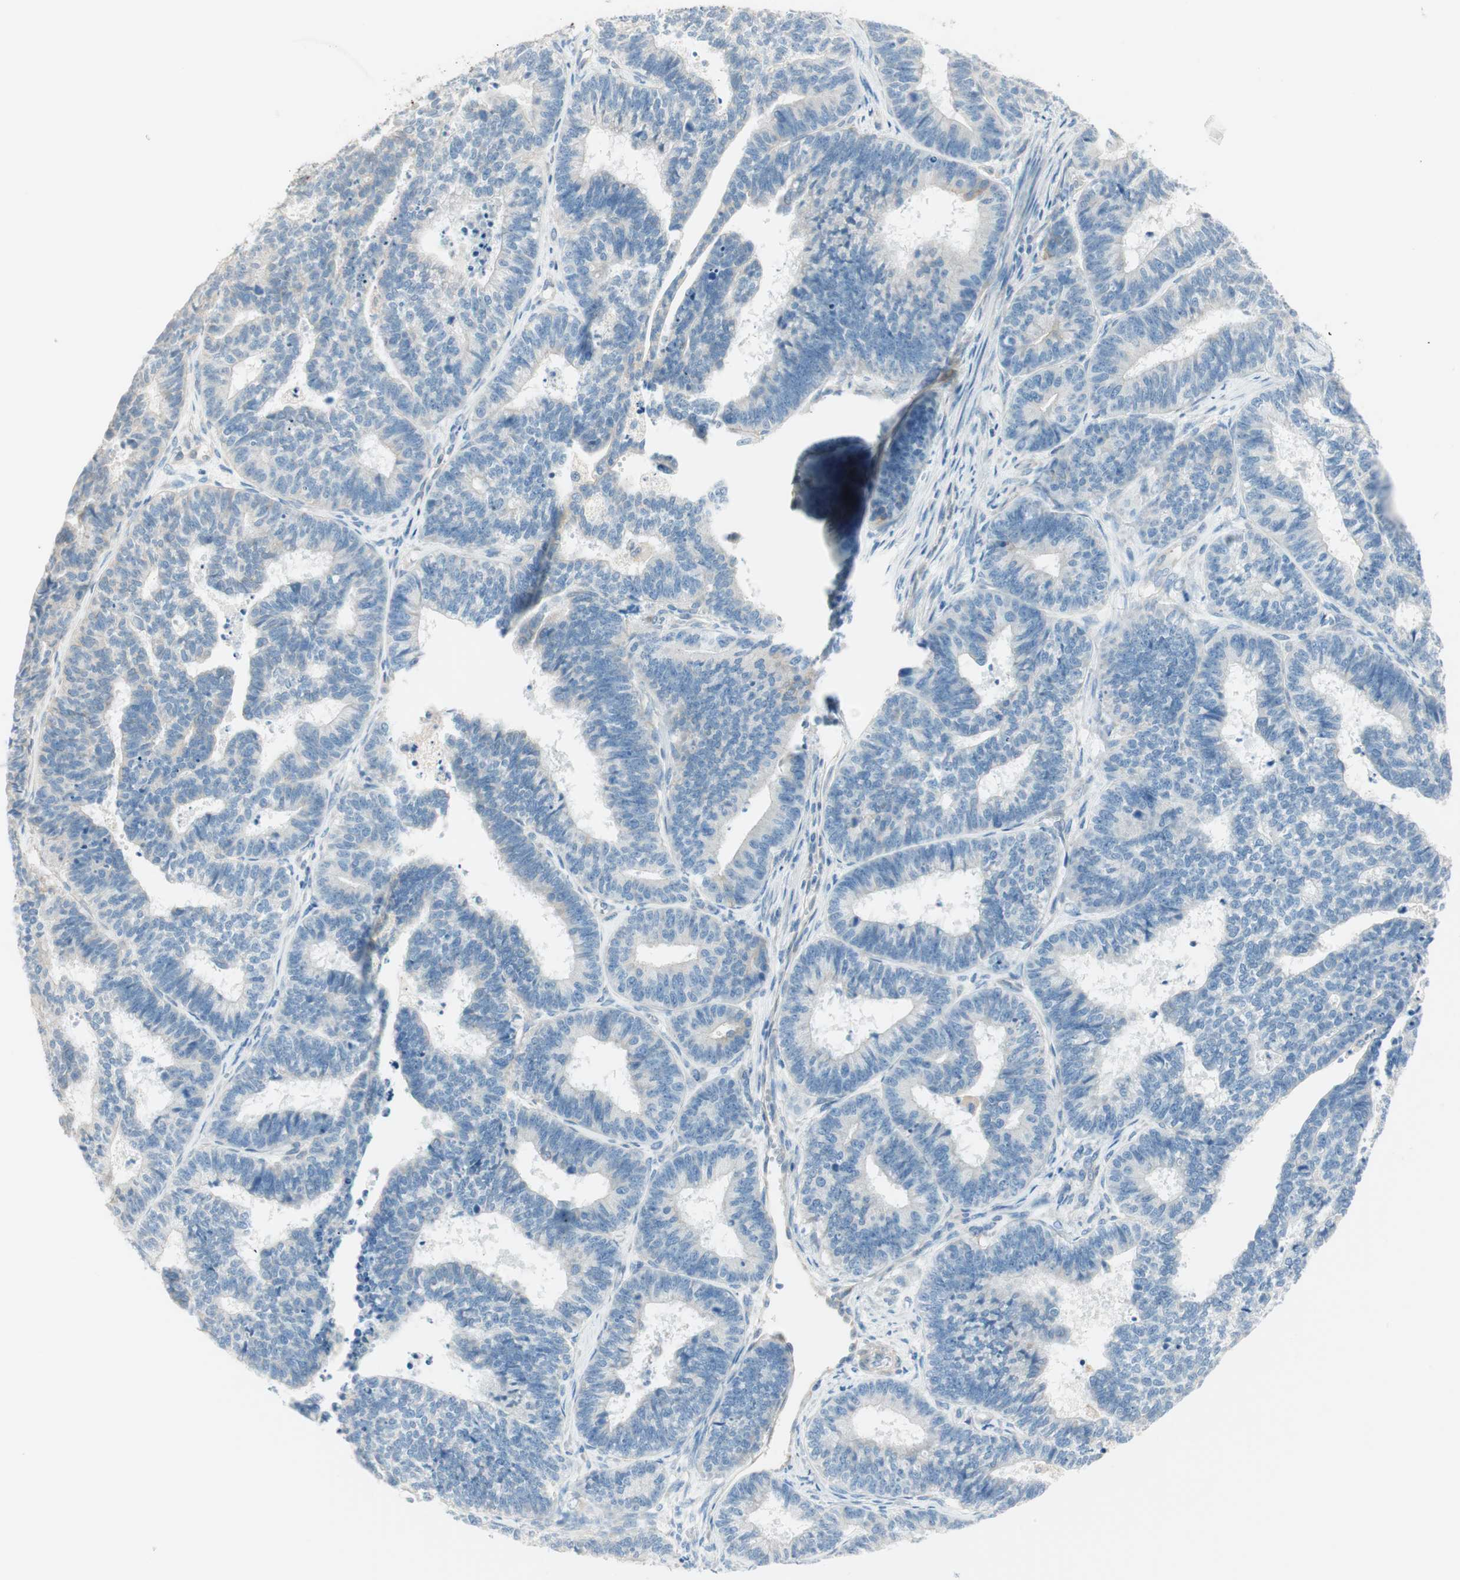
{"staining": {"intensity": "negative", "quantity": "none", "location": "none"}, "tissue": "endometrial cancer", "cell_type": "Tumor cells", "image_type": "cancer", "snomed": [{"axis": "morphology", "description": "Adenocarcinoma, NOS"}, {"axis": "topography", "description": "Endometrium"}], "caption": "Endometrial cancer was stained to show a protein in brown. There is no significant positivity in tumor cells.", "gene": "CDK3", "patient": {"sex": "female", "age": 70}}